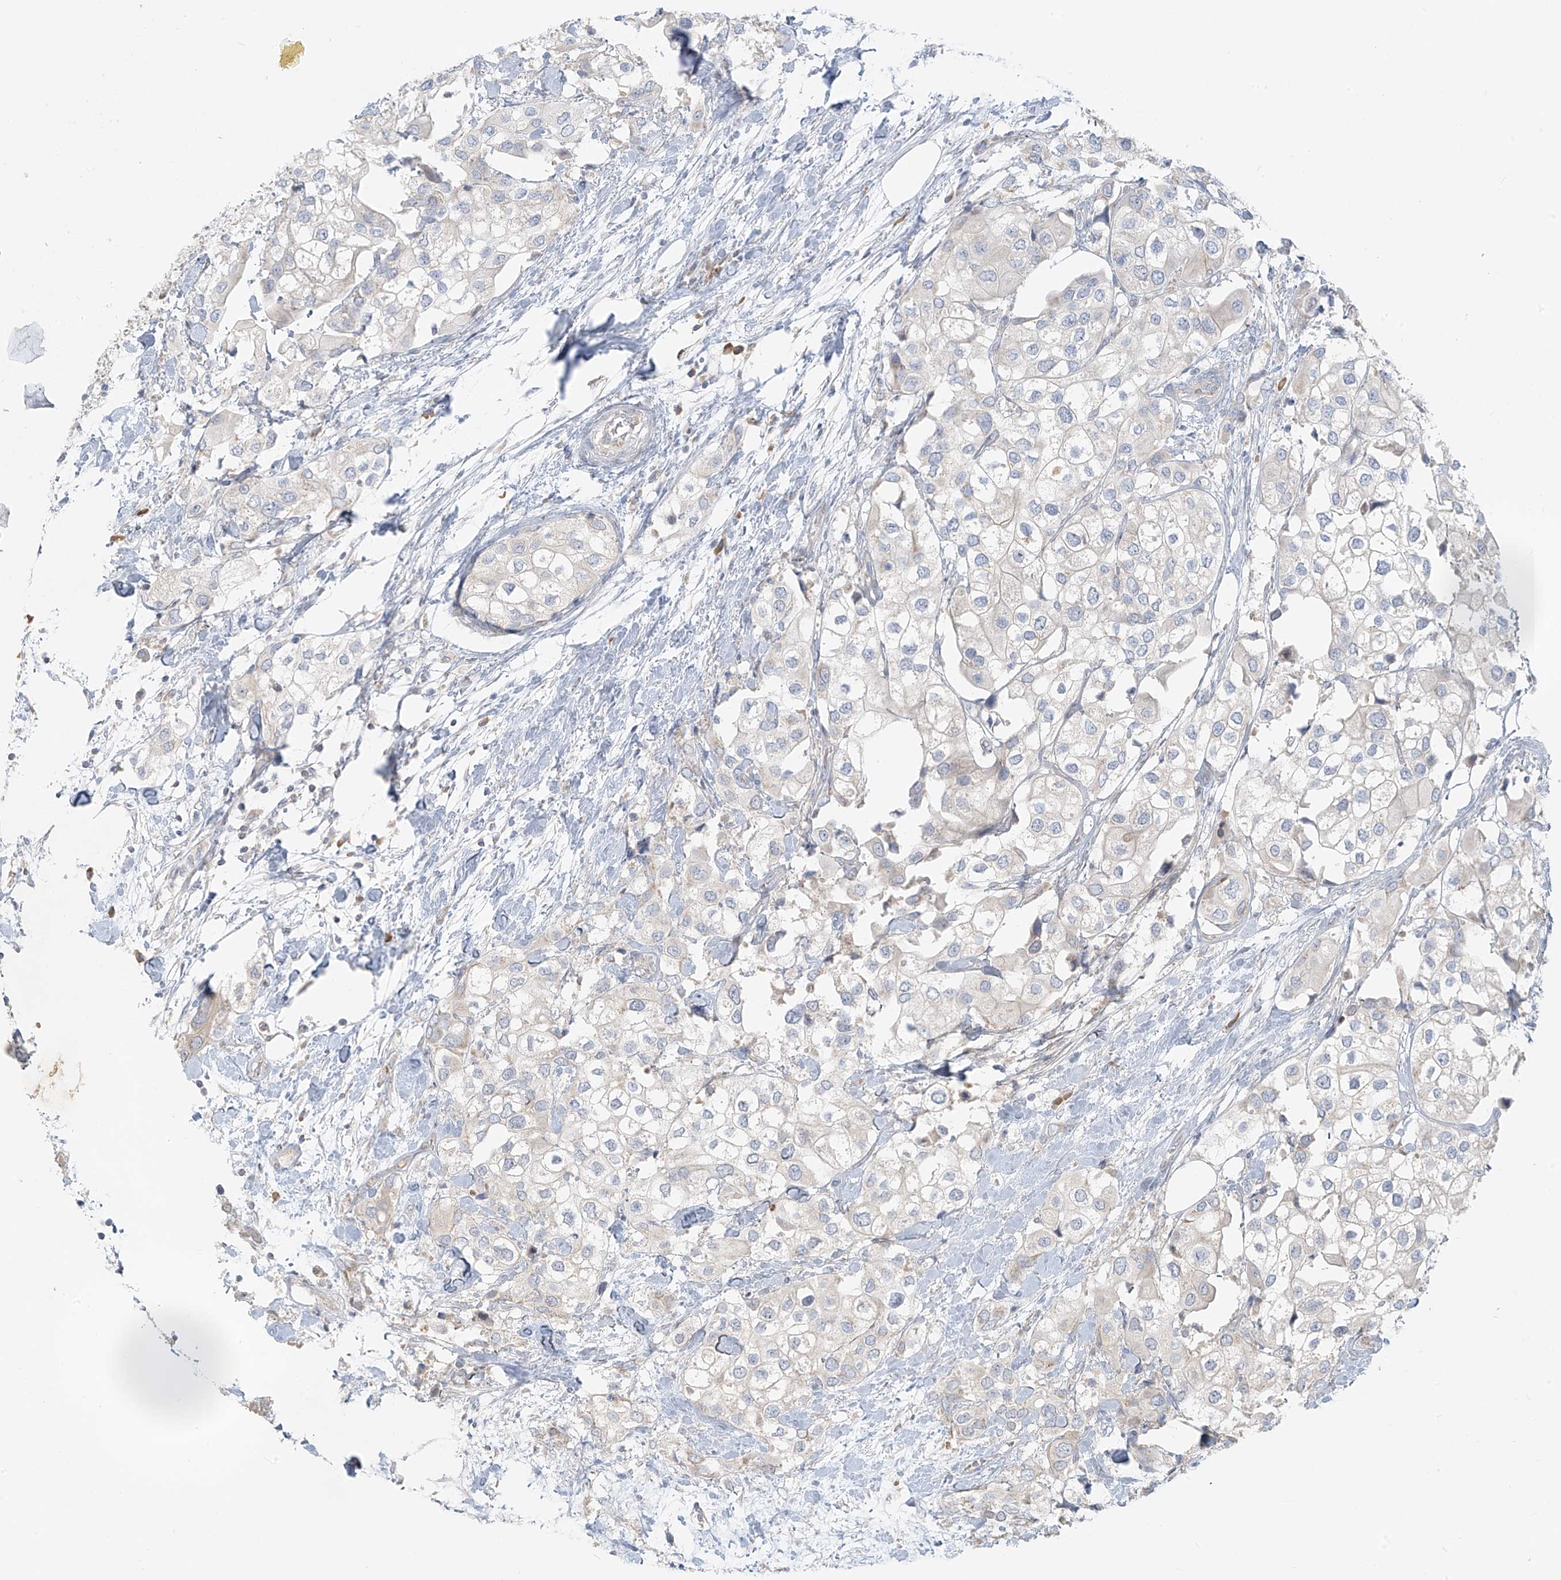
{"staining": {"intensity": "negative", "quantity": "none", "location": "none"}, "tissue": "urothelial cancer", "cell_type": "Tumor cells", "image_type": "cancer", "snomed": [{"axis": "morphology", "description": "Urothelial carcinoma, High grade"}, {"axis": "topography", "description": "Urinary bladder"}], "caption": "Immunohistochemistry (IHC) image of neoplastic tissue: high-grade urothelial carcinoma stained with DAB exhibits no significant protein expression in tumor cells.", "gene": "UST", "patient": {"sex": "male", "age": 64}}